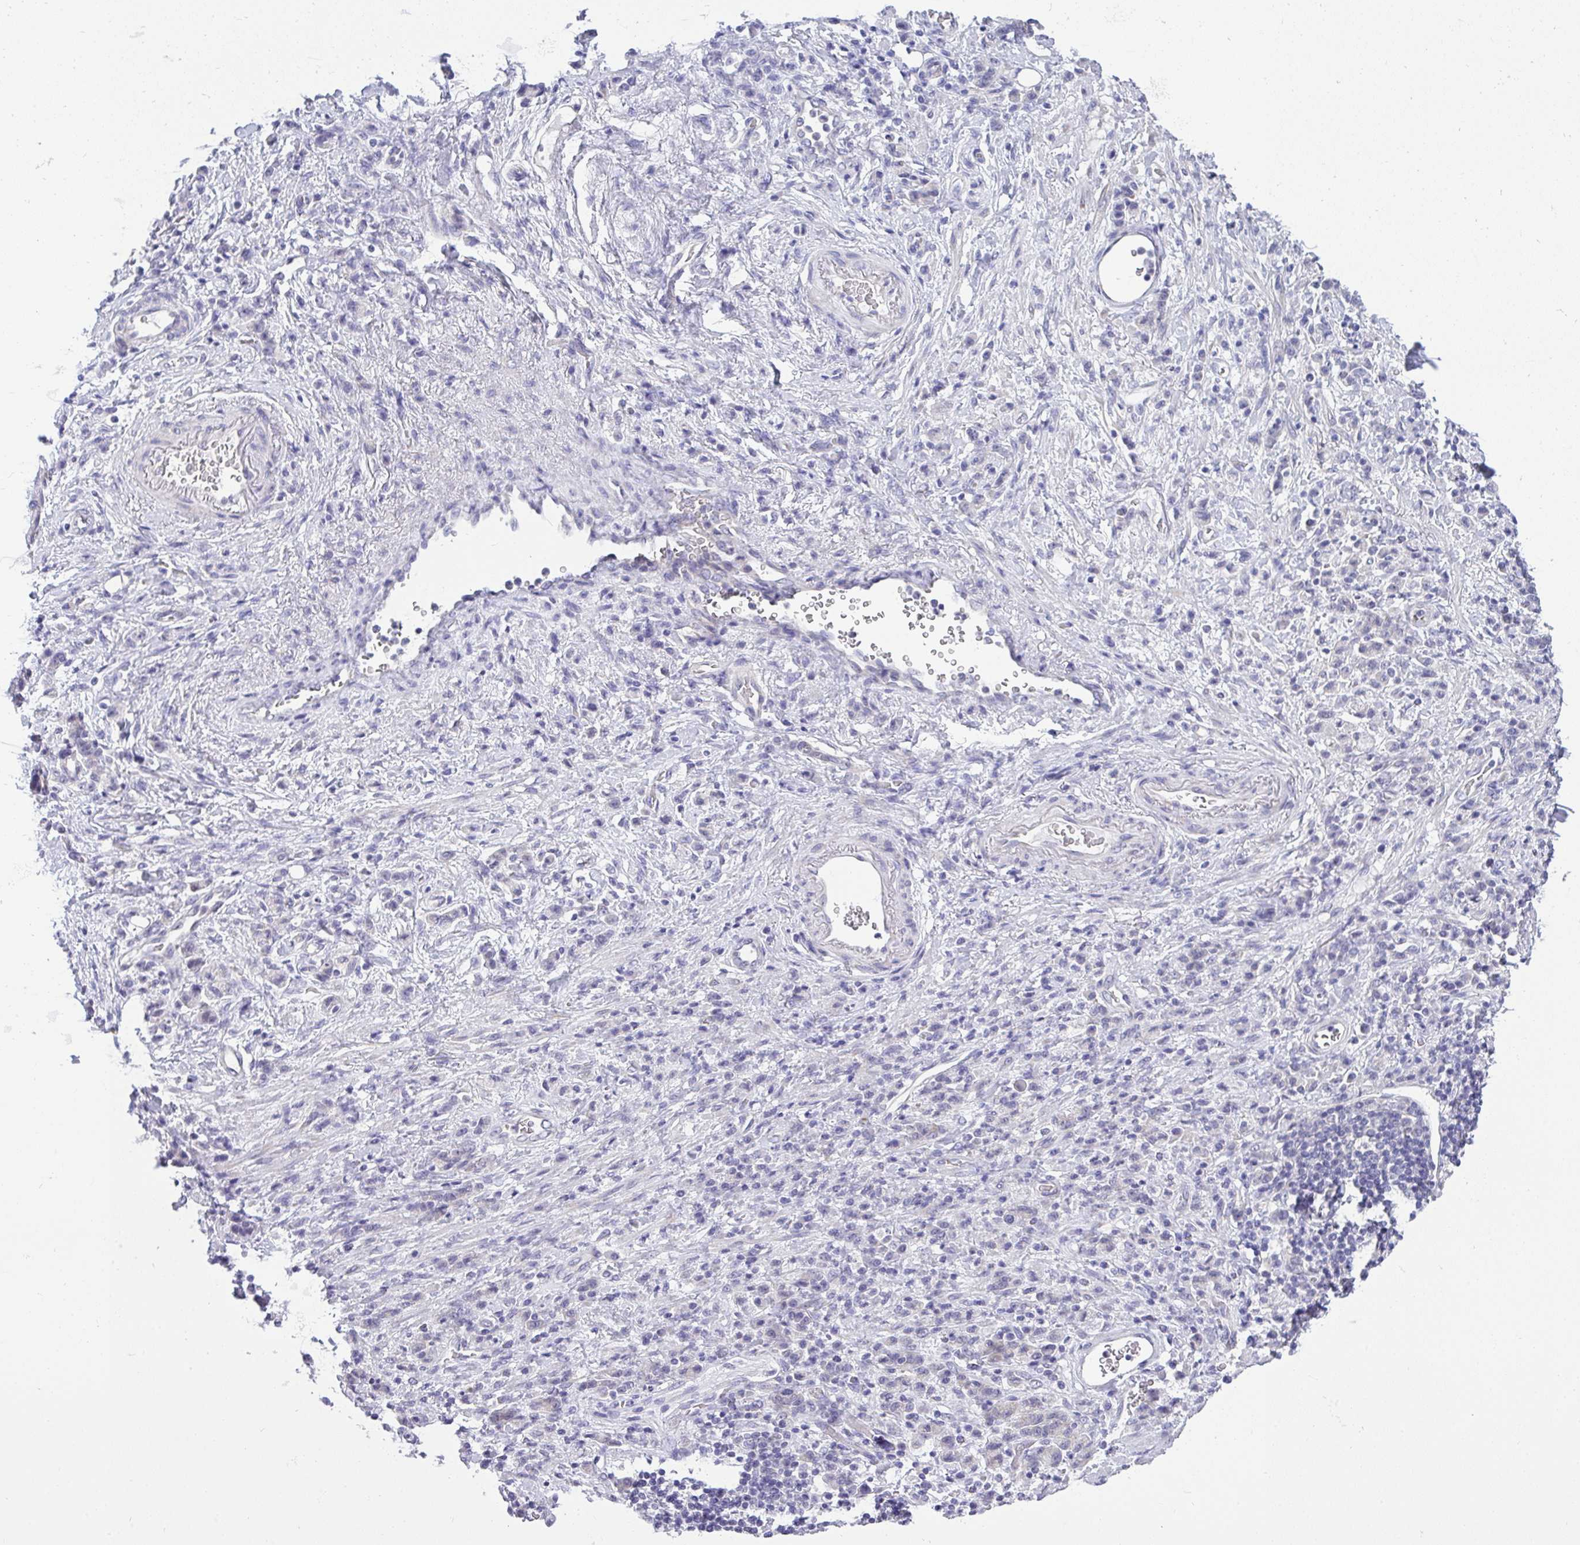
{"staining": {"intensity": "negative", "quantity": "none", "location": "none"}, "tissue": "stomach cancer", "cell_type": "Tumor cells", "image_type": "cancer", "snomed": [{"axis": "morphology", "description": "Adenocarcinoma, NOS"}, {"axis": "topography", "description": "Stomach"}], "caption": "Tumor cells are negative for protein expression in human stomach adenocarcinoma. (IHC, brightfield microscopy, high magnification).", "gene": "VGLL3", "patient": {"sex": "male", "age": 77}}